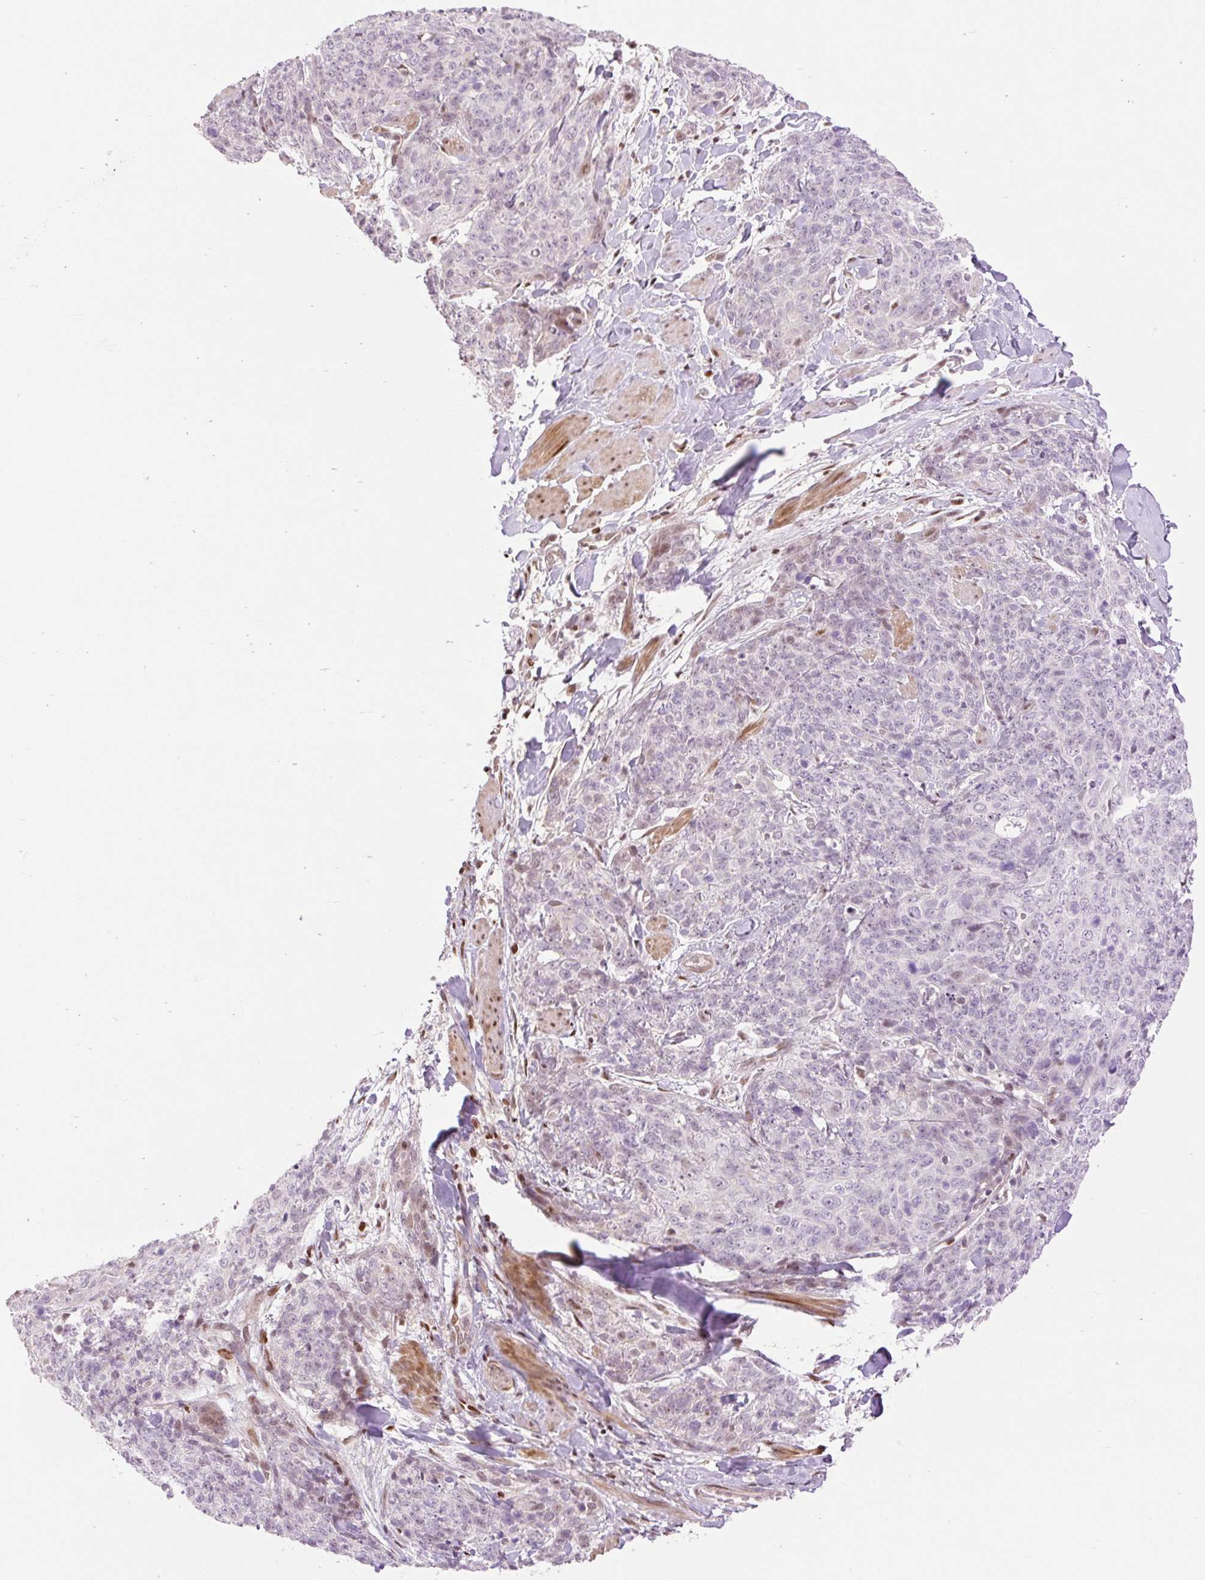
{"staining": {"intensity": "negative", "quantity": "none", "location": "none"}, "tissue": "skin cancer", "cell_type": "Tumor cells", "image_type": "cancer", "snomed": [{"axis": "morphology", "description": "Squamous cell carcinoma, NOS"}, {"axis": "topography", "description": "Skin"}, {"axis": "topography", "description": "Vulva"}], "caption": "This is an immunohistochemistry histopathology image of human squamous cell carcinoma (skin). There is no staining in tumor cells.", "gene": "RIPPLY3", "patient": {"sex": "female", "age": 85}}